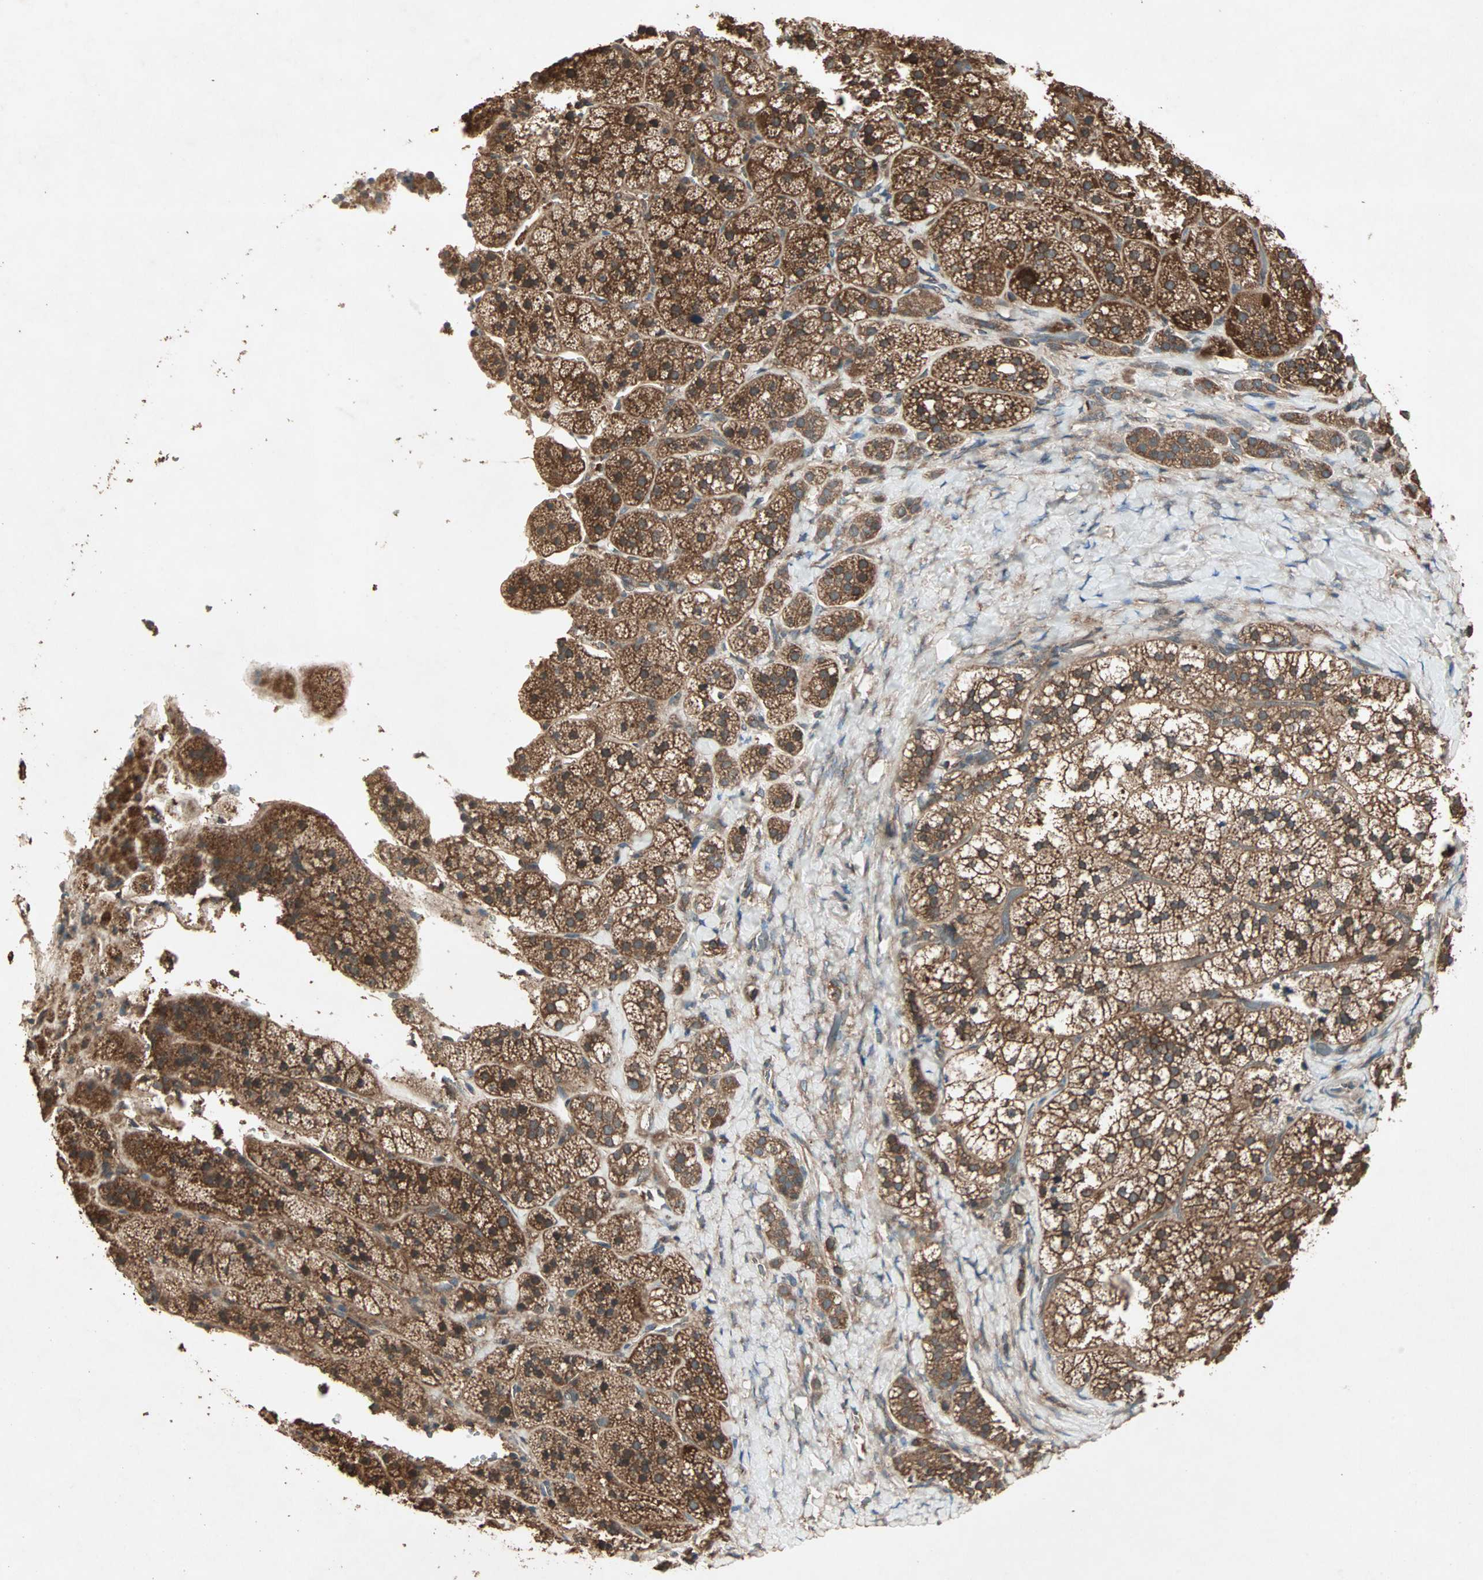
{"staining": {"intensity": "strong", "quantity": ">75%", "location": "cytoplasmic/membranous"}, "tissue": "adrenal gland", "cell_type": "Glandular cells", "image_type": "normal", "snomed": [{"axis": "morphology", "description": "Normal tissue, NOS"}, {"axis": "topography", "description": "Adrenal gland"}], "caption": "Benign adrenal gland demonstrates strong cytoplasmic/membranous positivity in about >75% of glandular cells, visualized by immunohistochemistry.", "gene": "UBAC1", "patient": {"sex": "female", "age": 44}}